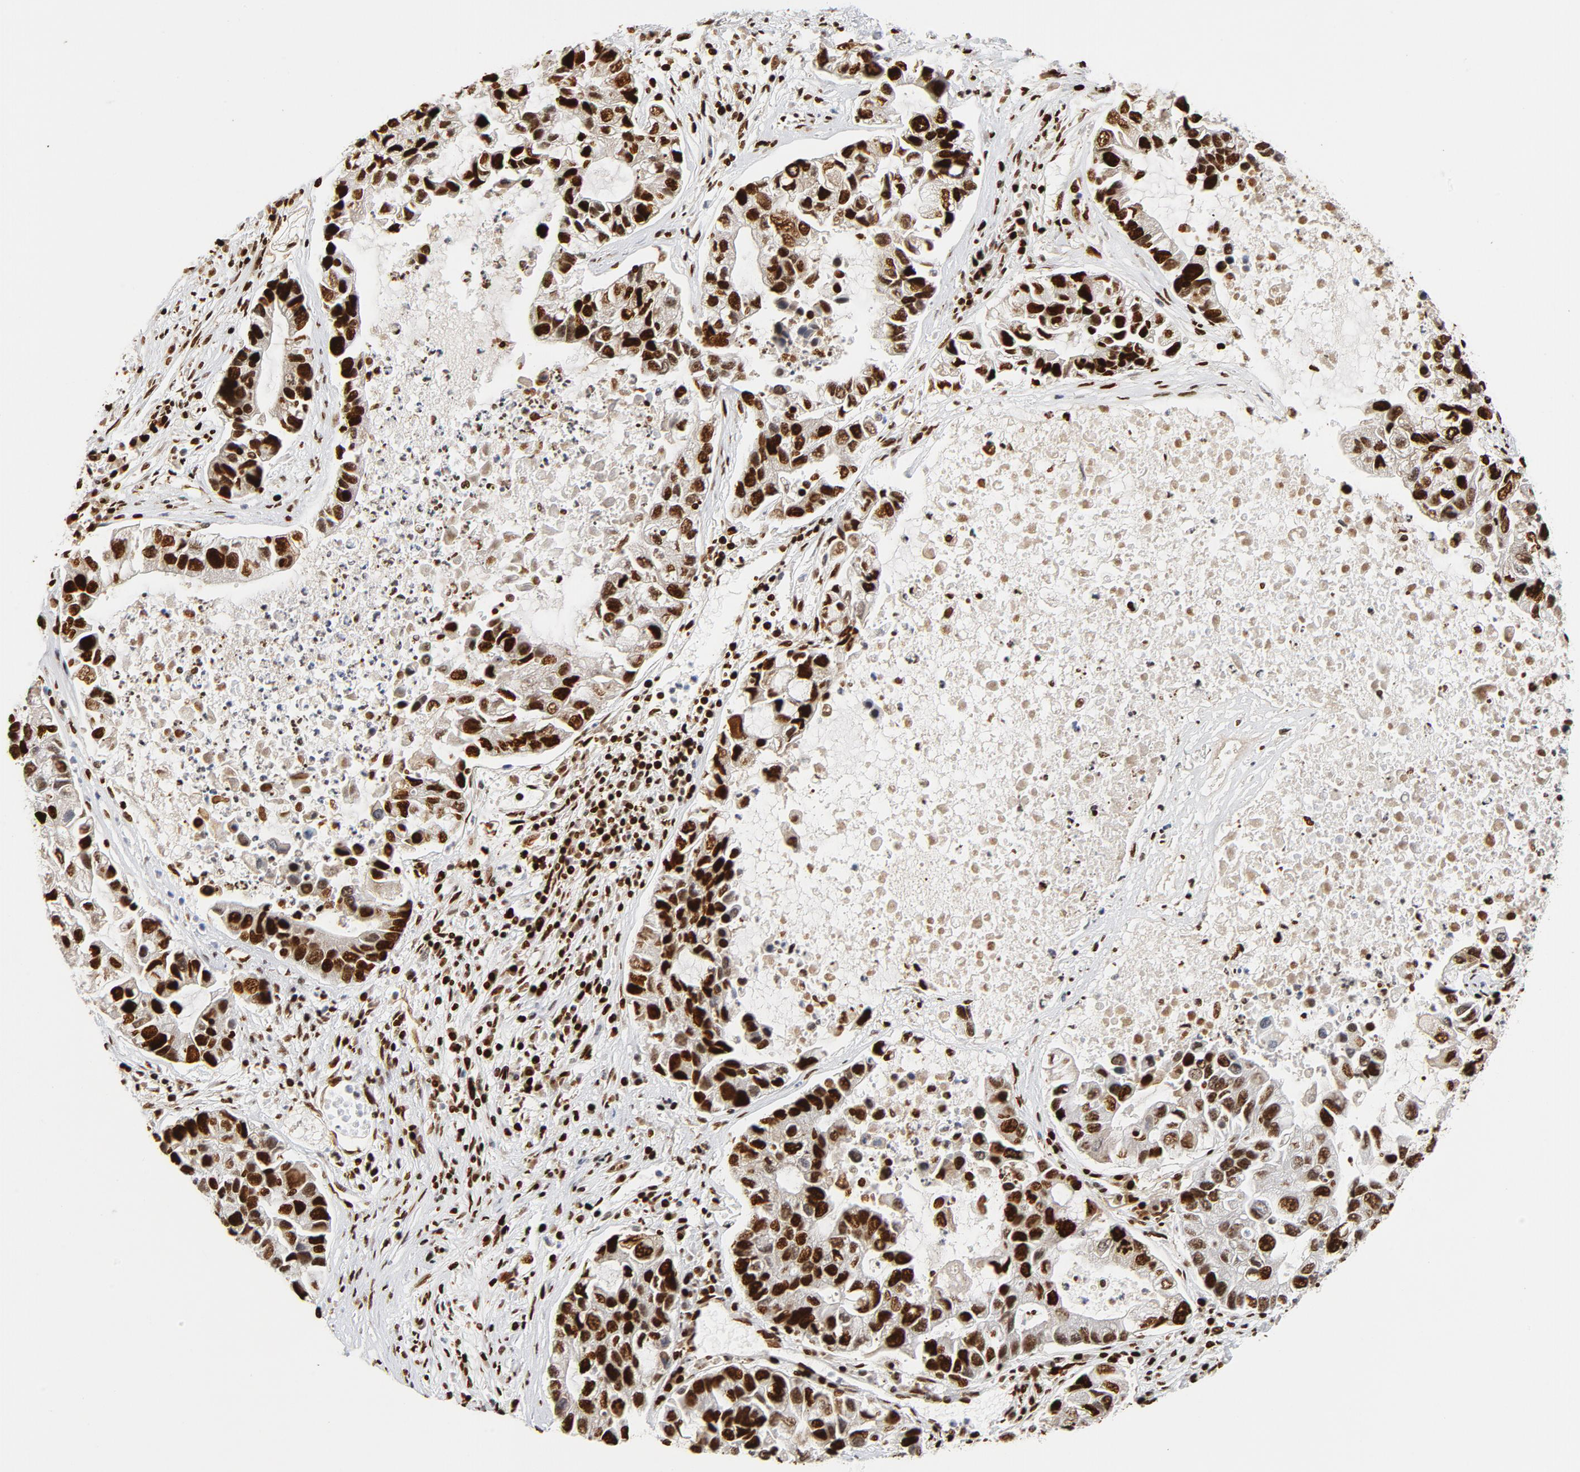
{"staining": {"intensity": "strong", "quantity": ">75%", "location": "nuclear"}, "tissue": "lung cancer", "cell_type": "Tumor cells", "image_type": "cancer", "snomed": [{"axis": "morphology", "description": "Adenocarcinoma, NOS"}, {"axis": "topography", "description": "Lung"}], "caption": "Immunohistochemistry (IHC) photomicrograph of lung cancer stained for a protein (brown), which reveals high levels of strong nuclear expression in about >75% of tumor cells.", "gene": "XRCC6", "patient": {"sex": "female", "age": 51}}